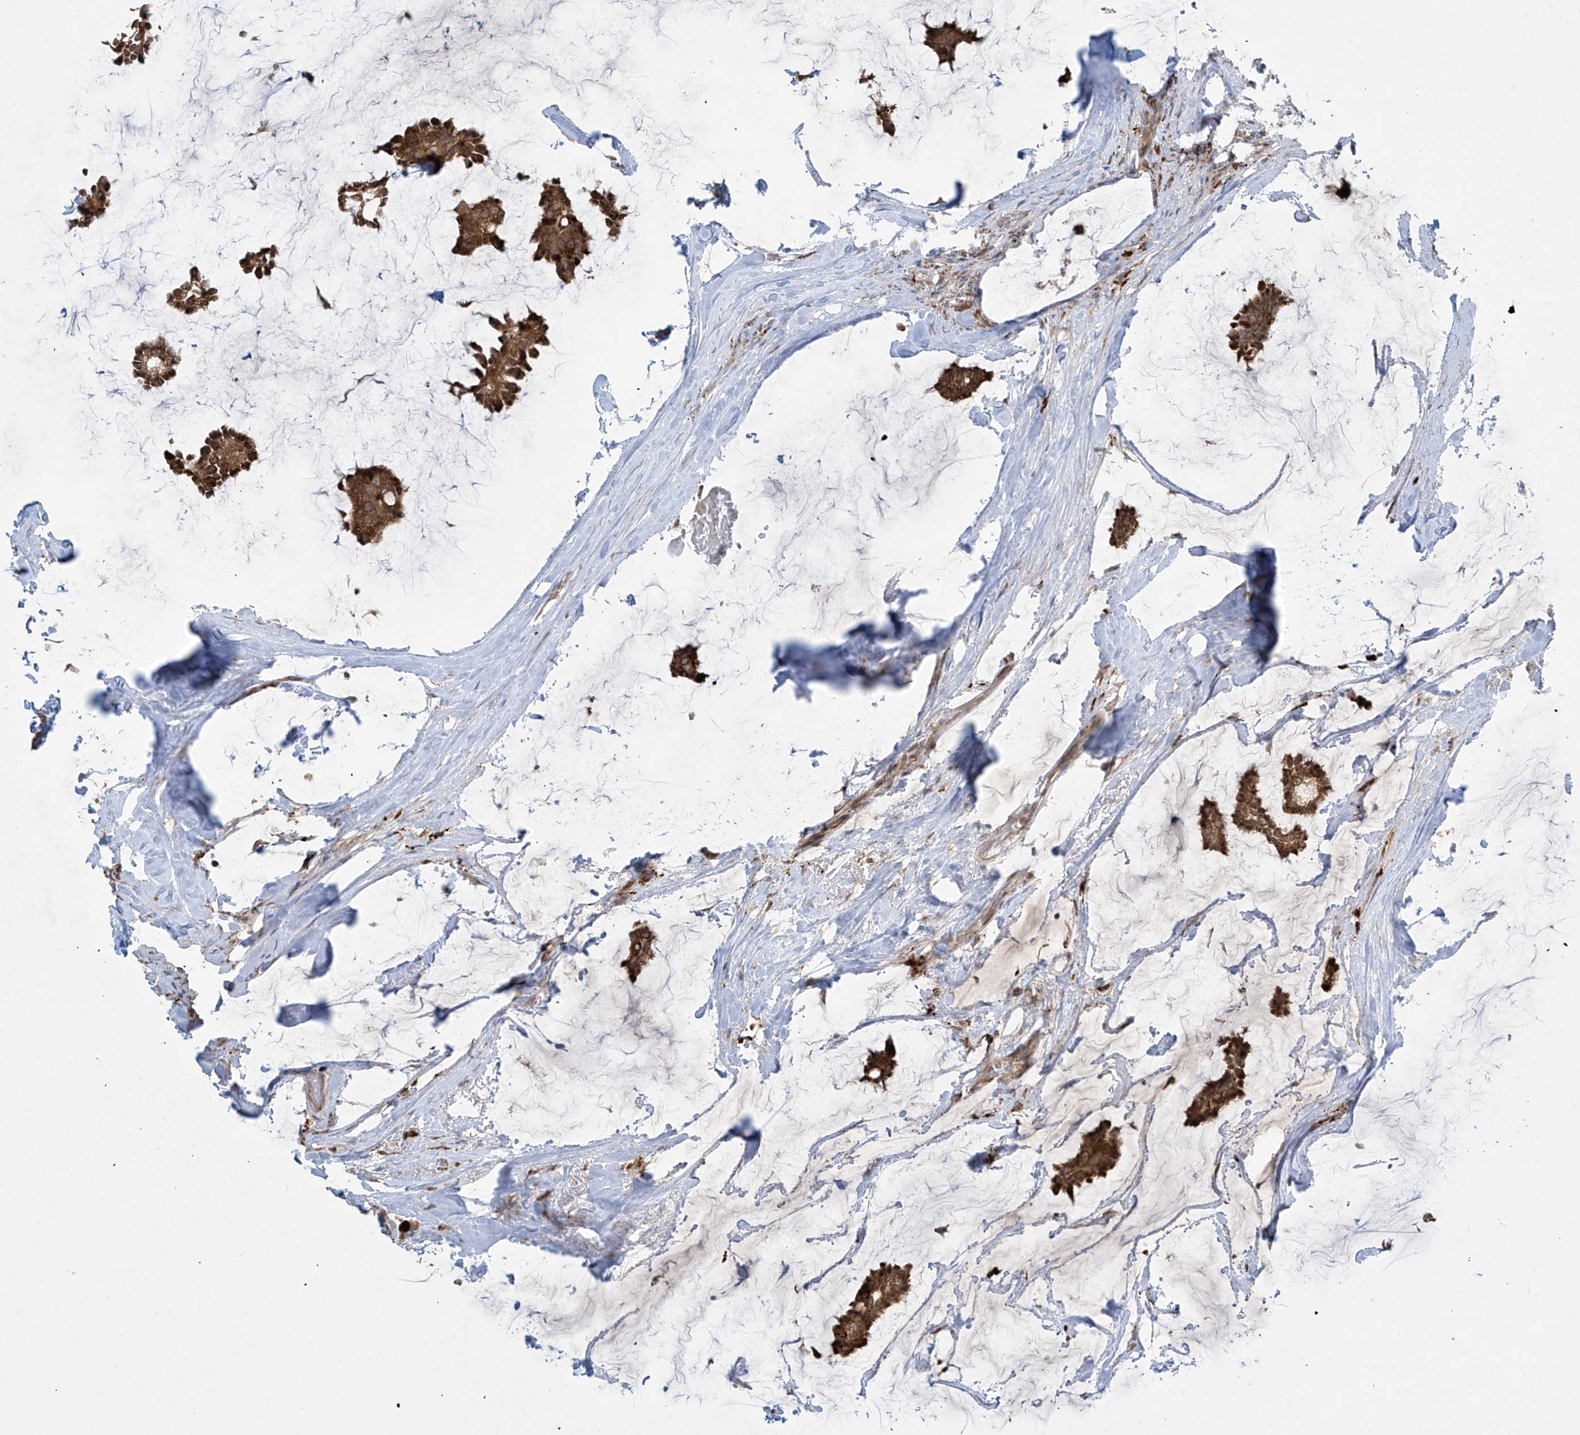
{"staining": {"intensity": "strong", "quantity": ">75%", "location": "cytoplasmic/membranous"}, "tissue": "breast cancer", "cell_type": "Tumor cells", "image_type": "cancer", "snomed": [{"axis": "morphology", "description": "Duct carcinoma"}, {"axis": "topography", "description": "Breast"}], "caption": "Strong cytoplasmic/membranous positivity for a protein is present in approximately >75% of tumor cells of breast cancer using IHC.", "gene": "PPAT", "patient": {"sex": "female", "age": 93}}